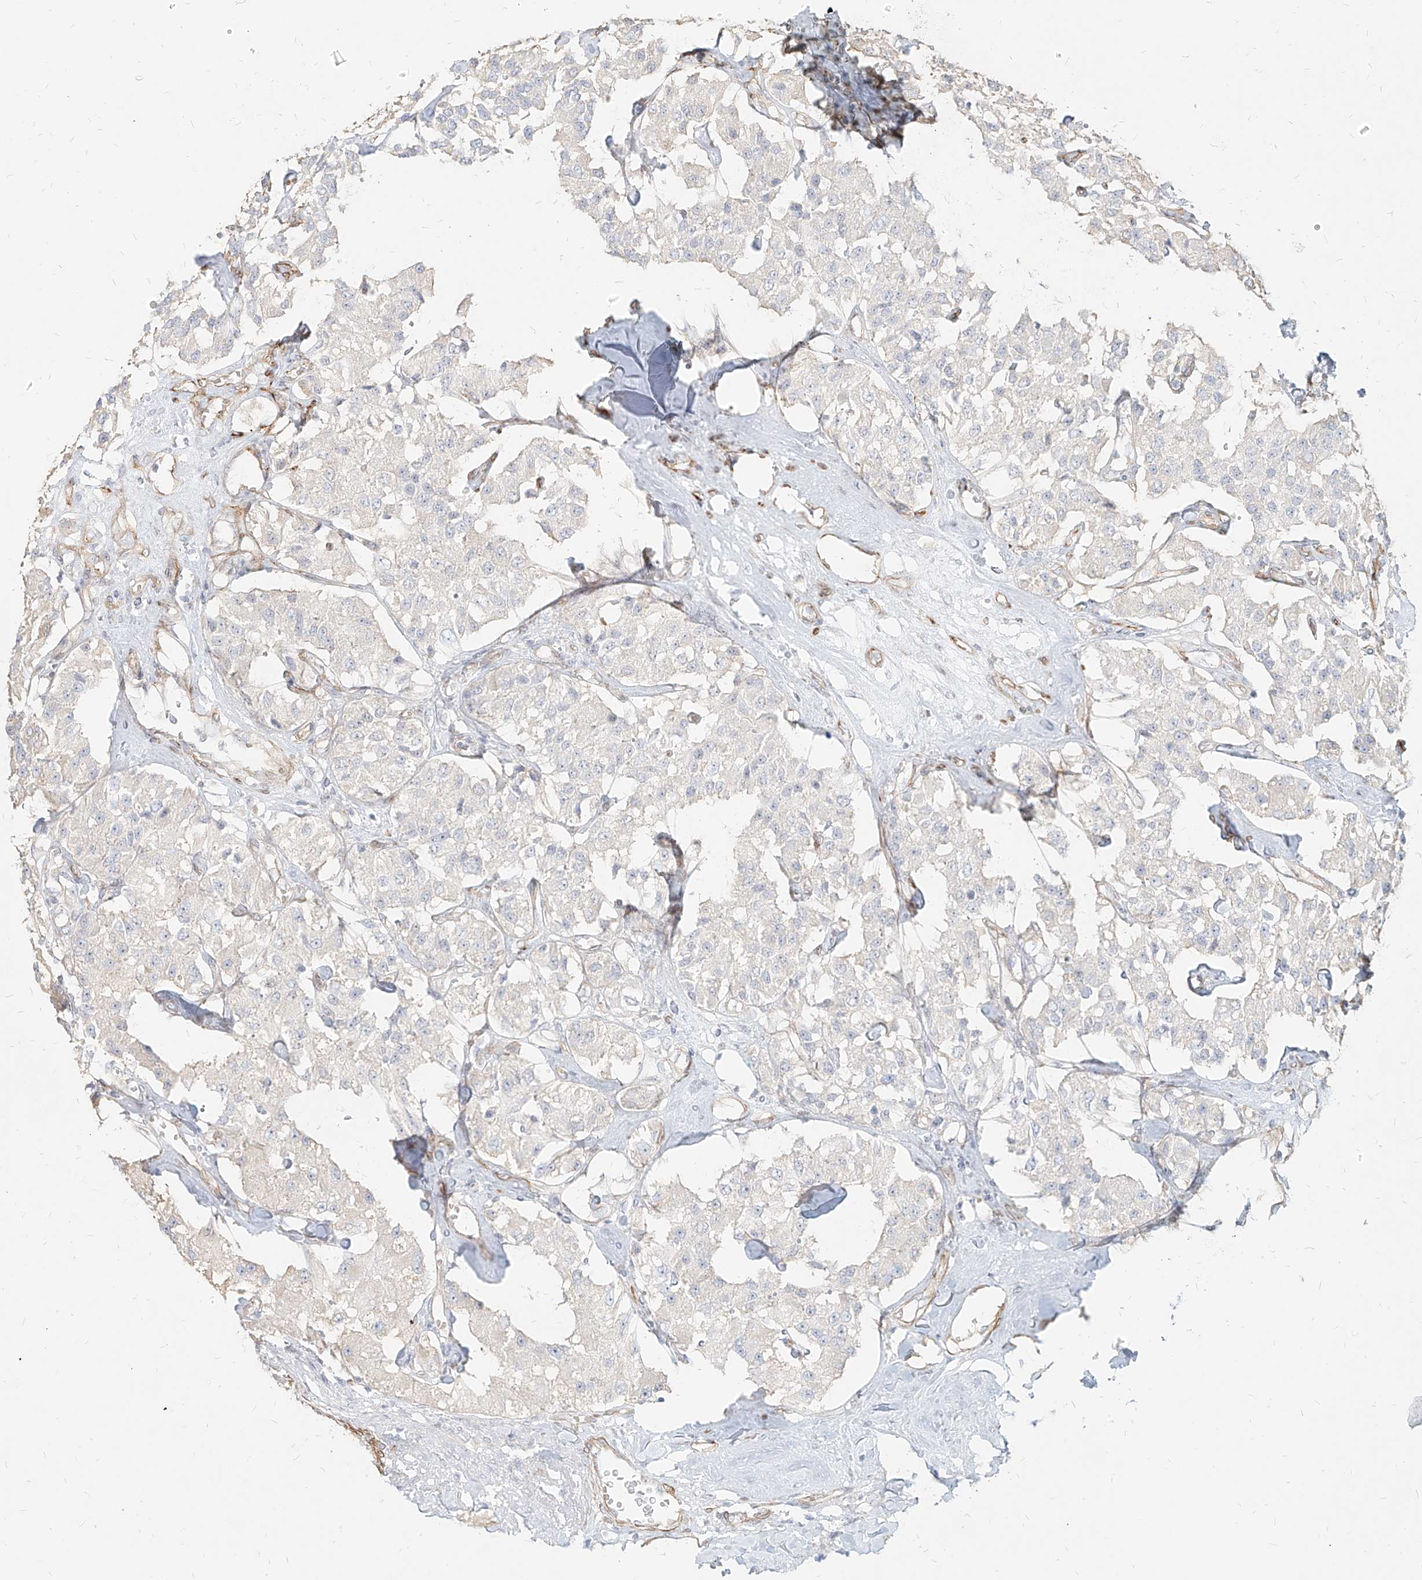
{"staining": {"intensity": "negative", "quantity": "none", "location": "none"}, "tissue": "carcinoid", "cell_type": "Tumor cells", "image_type": "cancer", "snomed": [{"axis": "morphology", "description": "Carcinoid, malignant, NOS"}, {"axis": "topography", "description": "Pancreas"}], "caption": "High magnification brightfield microscopy of carcinoid (malignant) stained with DAB (3,3'-diaminobenzidine) (brown) and counterstained with hematoxylin (blue): tumor cells show no significant staining.", "gene": "ITPKB", "patient": {"sex": "male", "age": 41}}